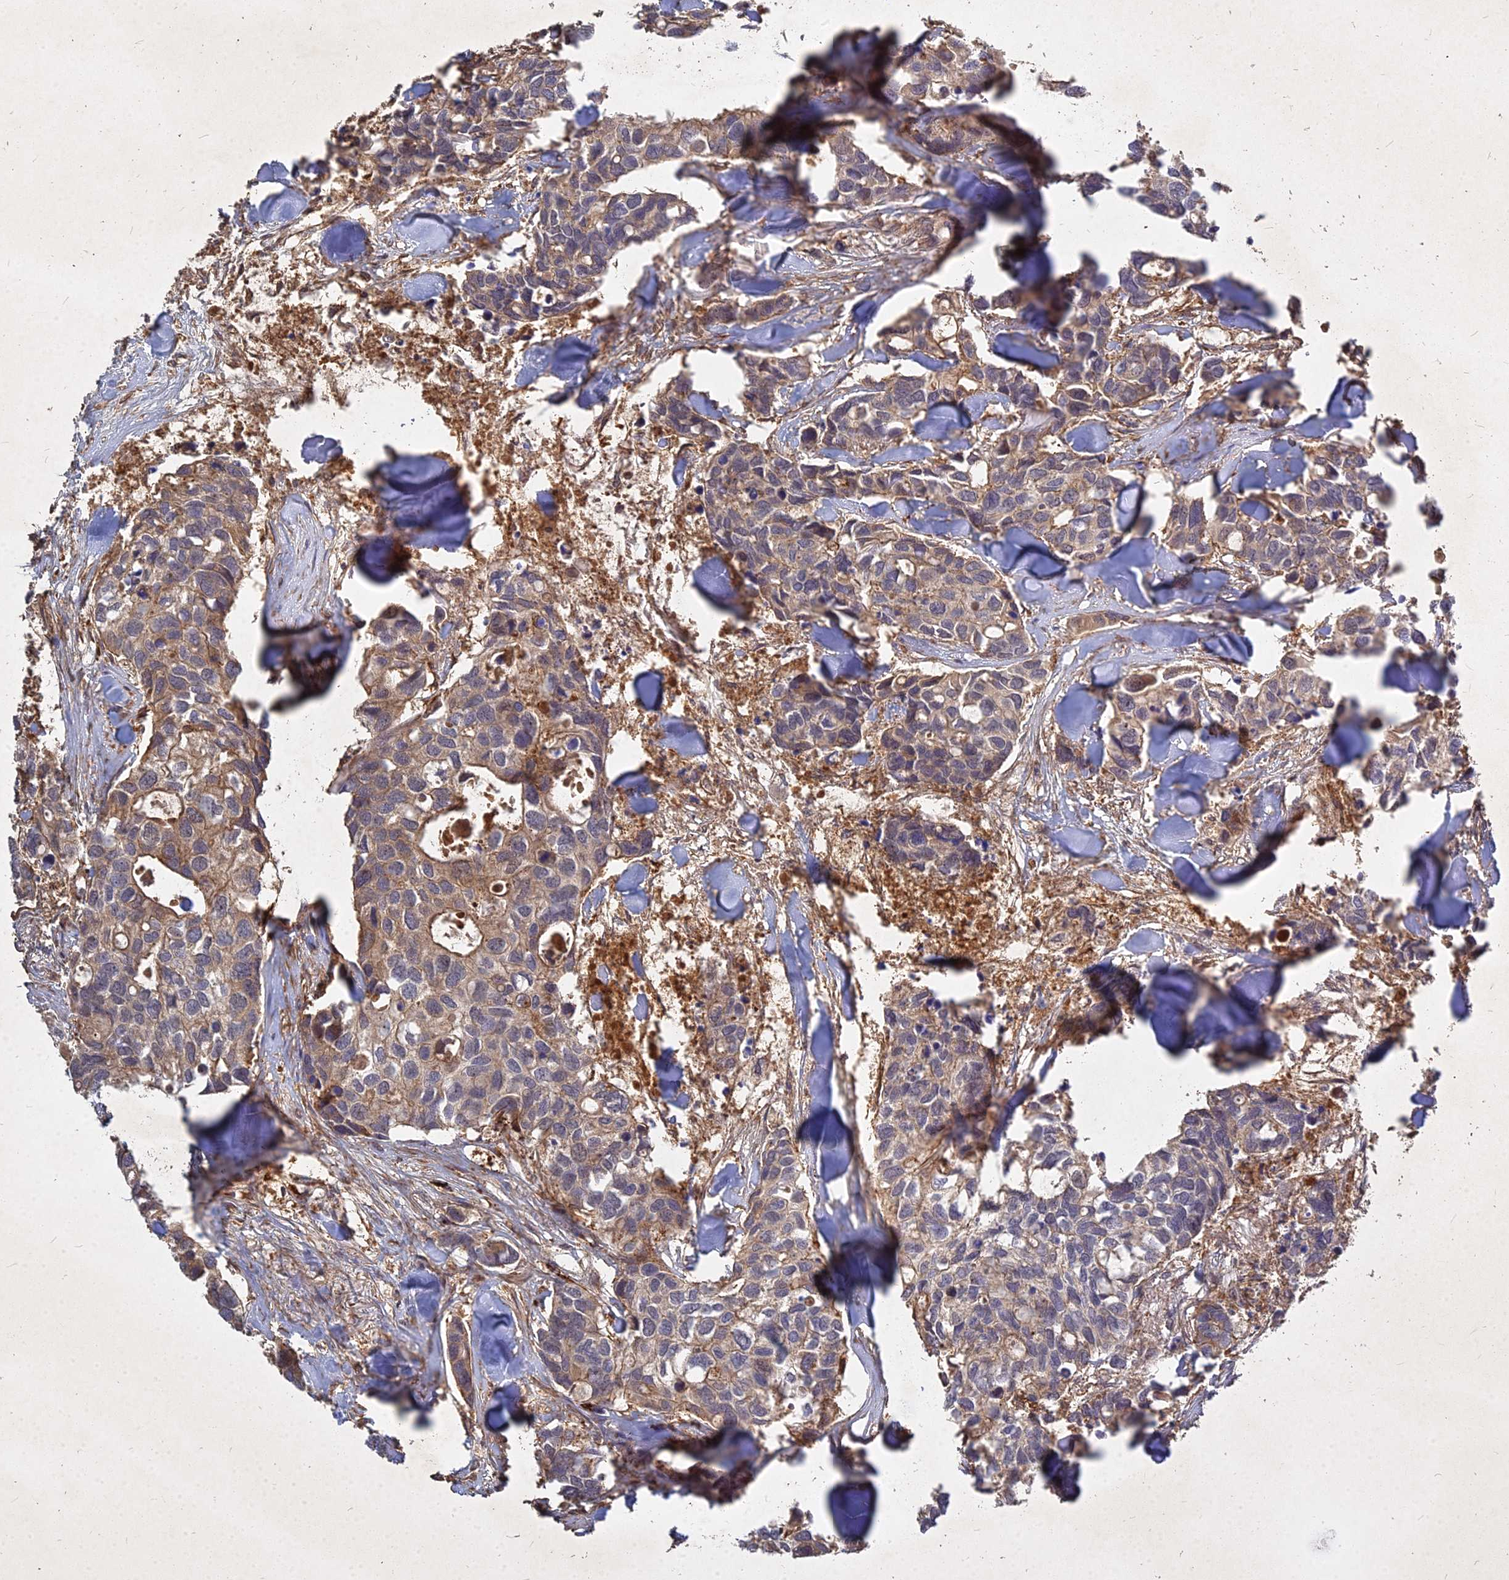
{"staining": {"intensity": "weak", "quantity": "<25%", "location": "cytoplasmic/membranous"}, "tissue": "breast cancer", "cell_type": "Tumor cells", "image_type": "cancer", "snomed": [{"axis": "morphology", "description": "Duct carcinoma"}, {"axis": "topography", "description": "Breast"}], "caption": "DAB (3,3'-diaminobenzidine) immunohistochemical staining of human breast invasive ductal carcinoma displays no significant staining in tumor cells. (Brightfield microscopy of DAB immunohistochemistry at high magnification).", "gene": "UBE2W", "patient": {"sex": "female", "age": 83}}